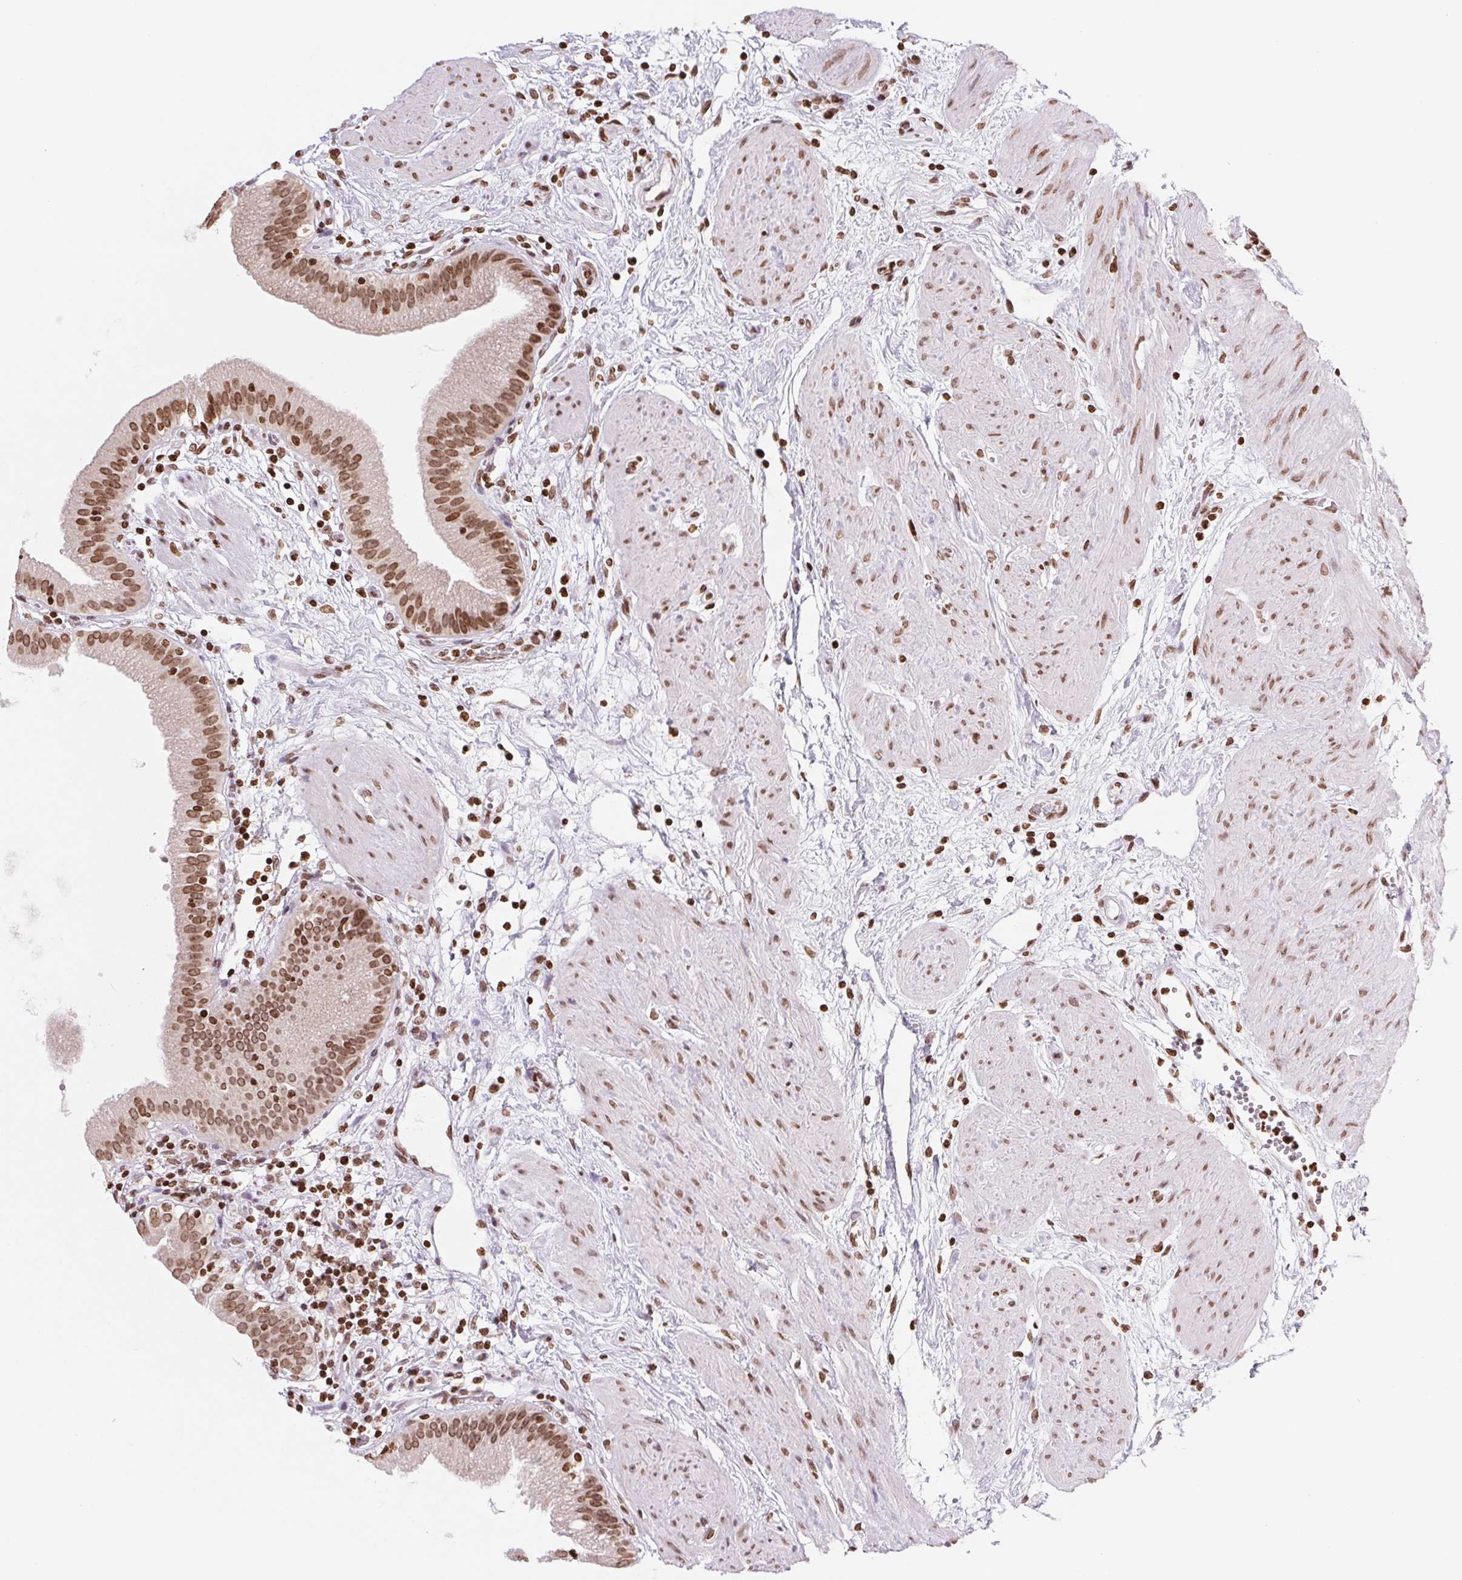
{"staining": {"intensity": "moderate", "quantity": ">75%", "location": "nuclear"}, "tissue": "gallbladder", "cell_type": "Glandular cells", "image_type": "normal", "snomed": [{"axis": "morphology", "description": "Normal tissue, NOS"}, {"axis": "topography", "description": "Gallbladder"}], "caption": "Human gallbladder stained with a brown dye displays moderate nuclear positive positivity in about >75% of glandular cells.", "gene": "SMIM12", "patient": {"sex": "female", "age": 65}}